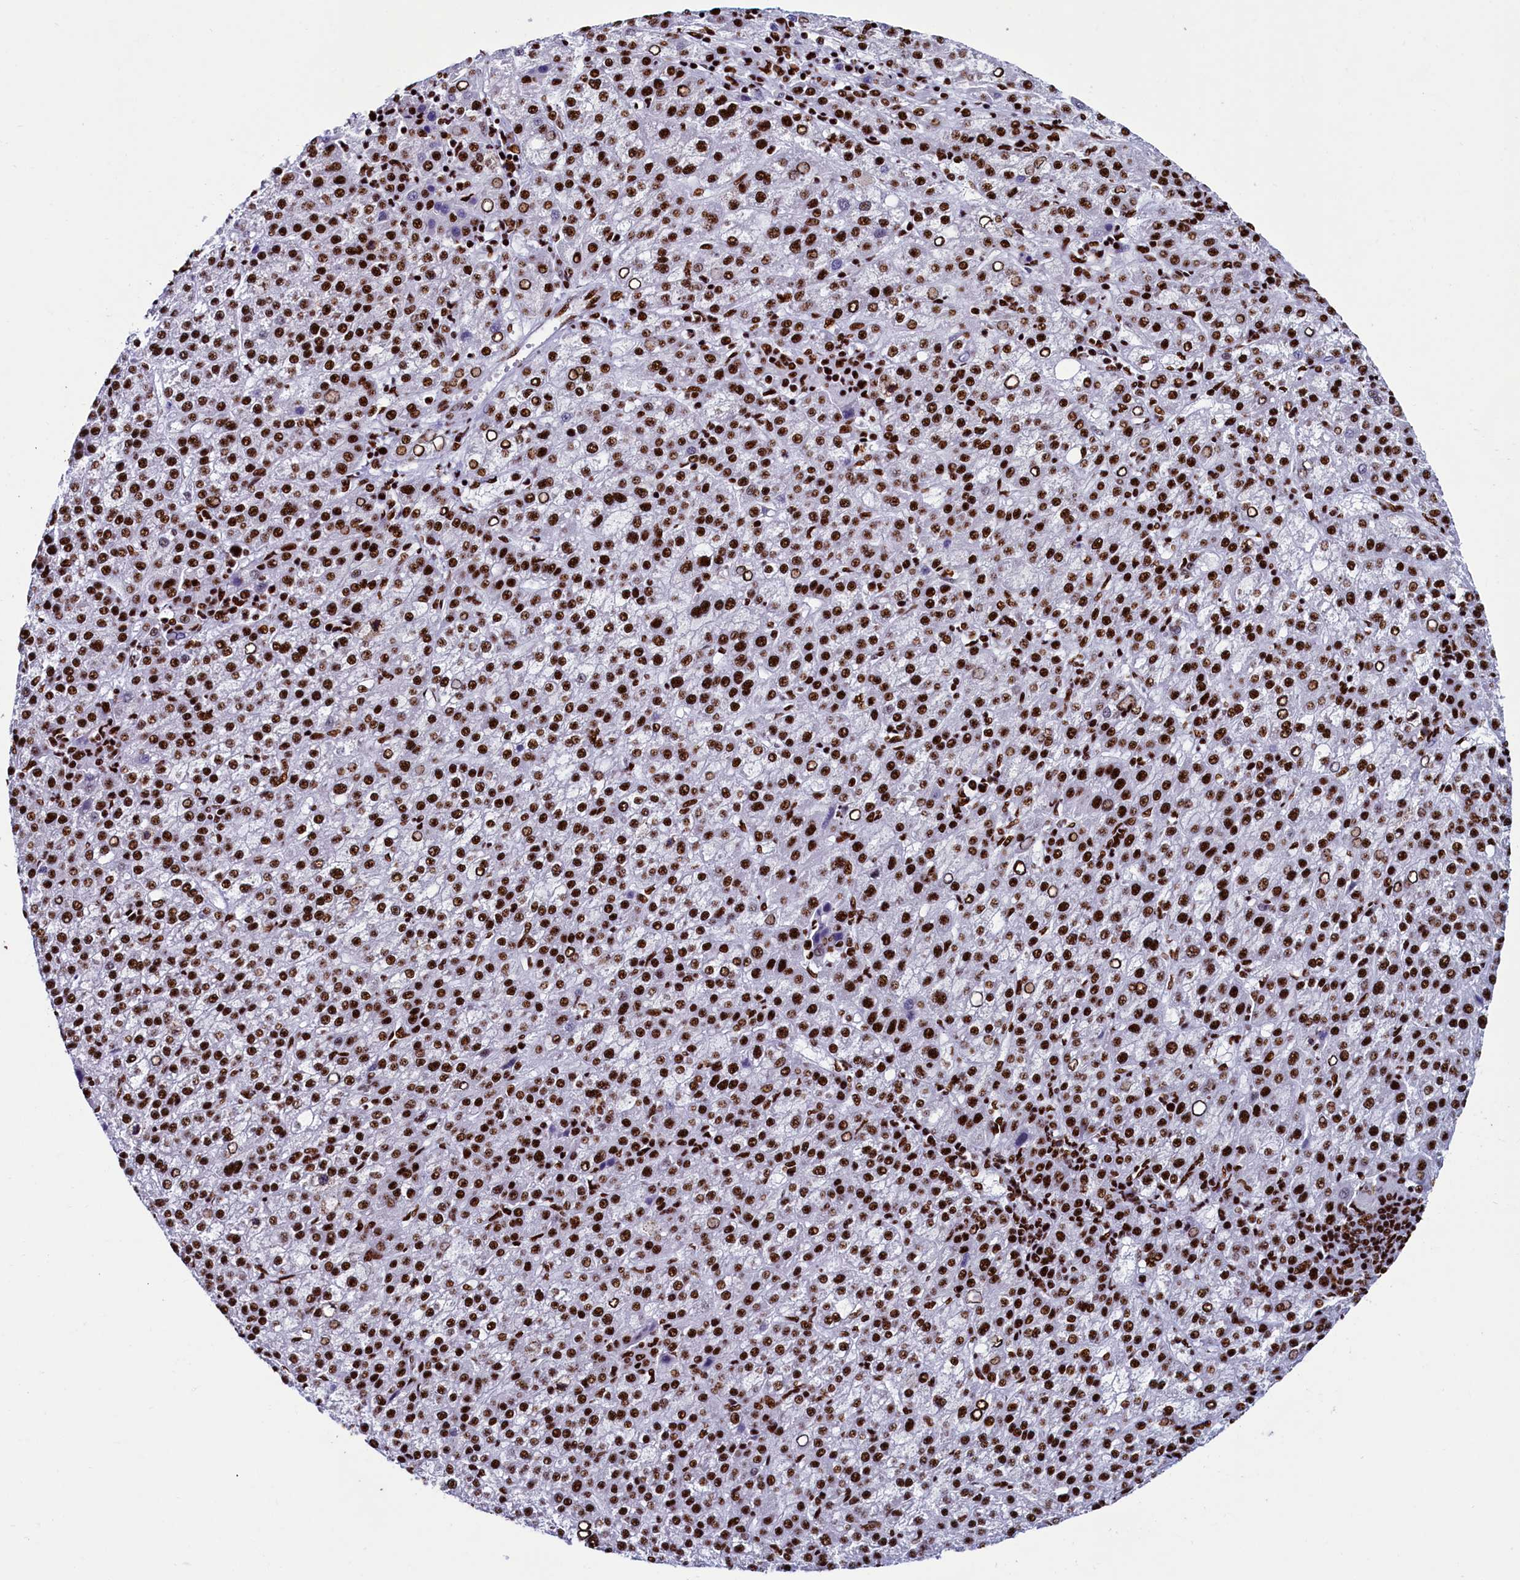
{"staining": {"intensity": "strong", "quantity": ">75%", "location": "nuclear"}, "tissue": "liver cancer", "cell_type": "Tumor cells", "image_type": "cancer", "snomed": [{"axis": "morphology", "description": "Carcinoma, Hepatocellular, NOS"}, {"axis": "topography", "description": "Liver"}], "caption": "Tumor cells show high levels of strong nuclear expression in about >75% of cells in human hepatocellular carcinoma (liver).", "gene": "SRRM2", "patient": {"sex": "female", "age": 58}}